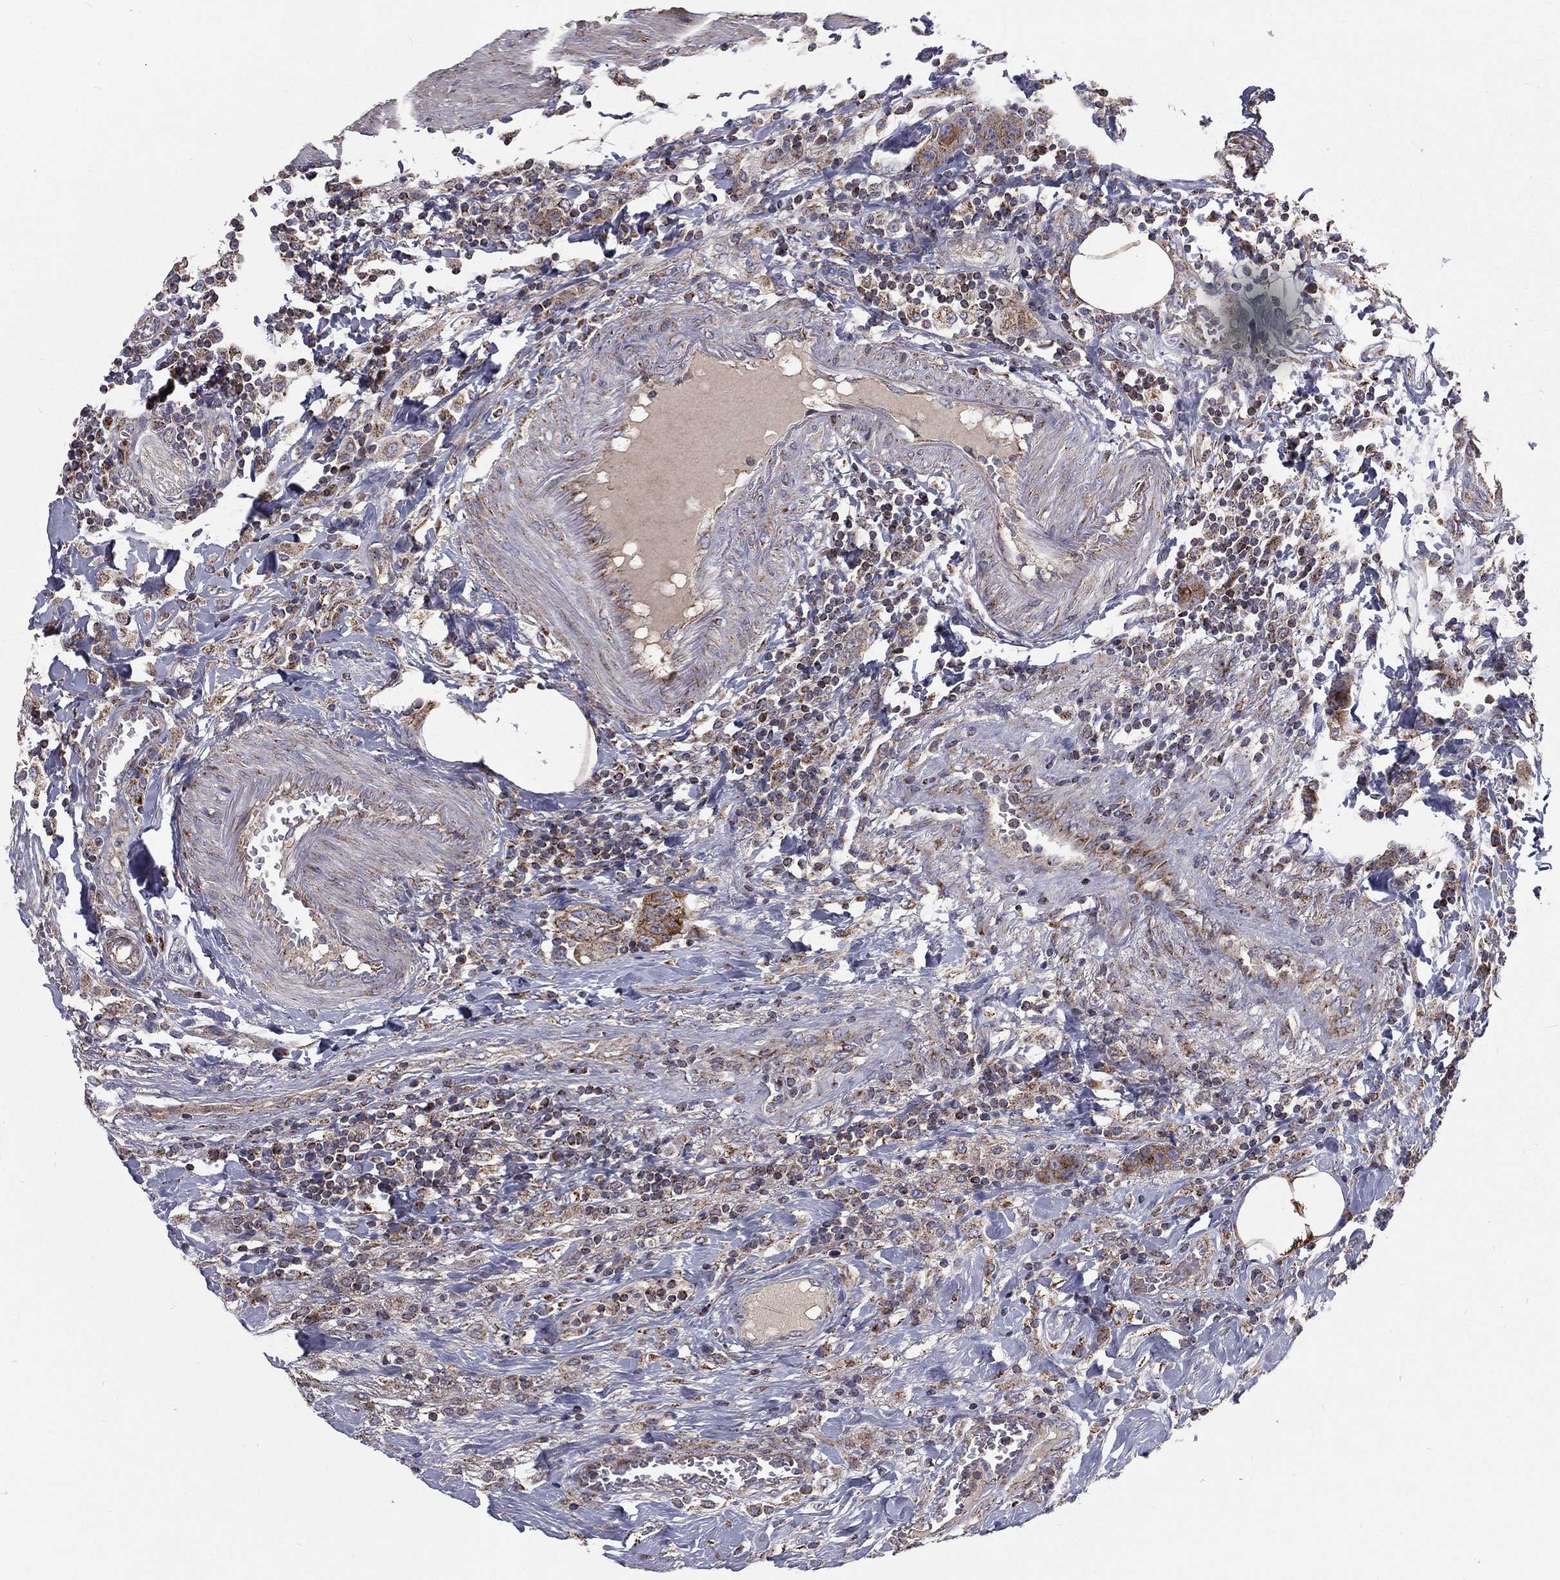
{"staining": {"intensity": "moderate", "quantity": "25%-75%", "location": "cytoplasmic/membranous"}, "tissue": "colorectal cancer", "cell_type": "Tumor cells", "image_type": "cancer", "snomed": [{"axis": "morphology", "description": "Adenocarcinoma, NOS"}, {"axis": "topography", "description": "Colon"}], "caption": "Protein staining exhibits moderate cytoplasmic/membranous positivity in approximately 25%-75% of tumor cells in colorectal cancer (adenocarcinoma).", "gene": "GPD1", "patient": {"sex": "female", "age": 48}}